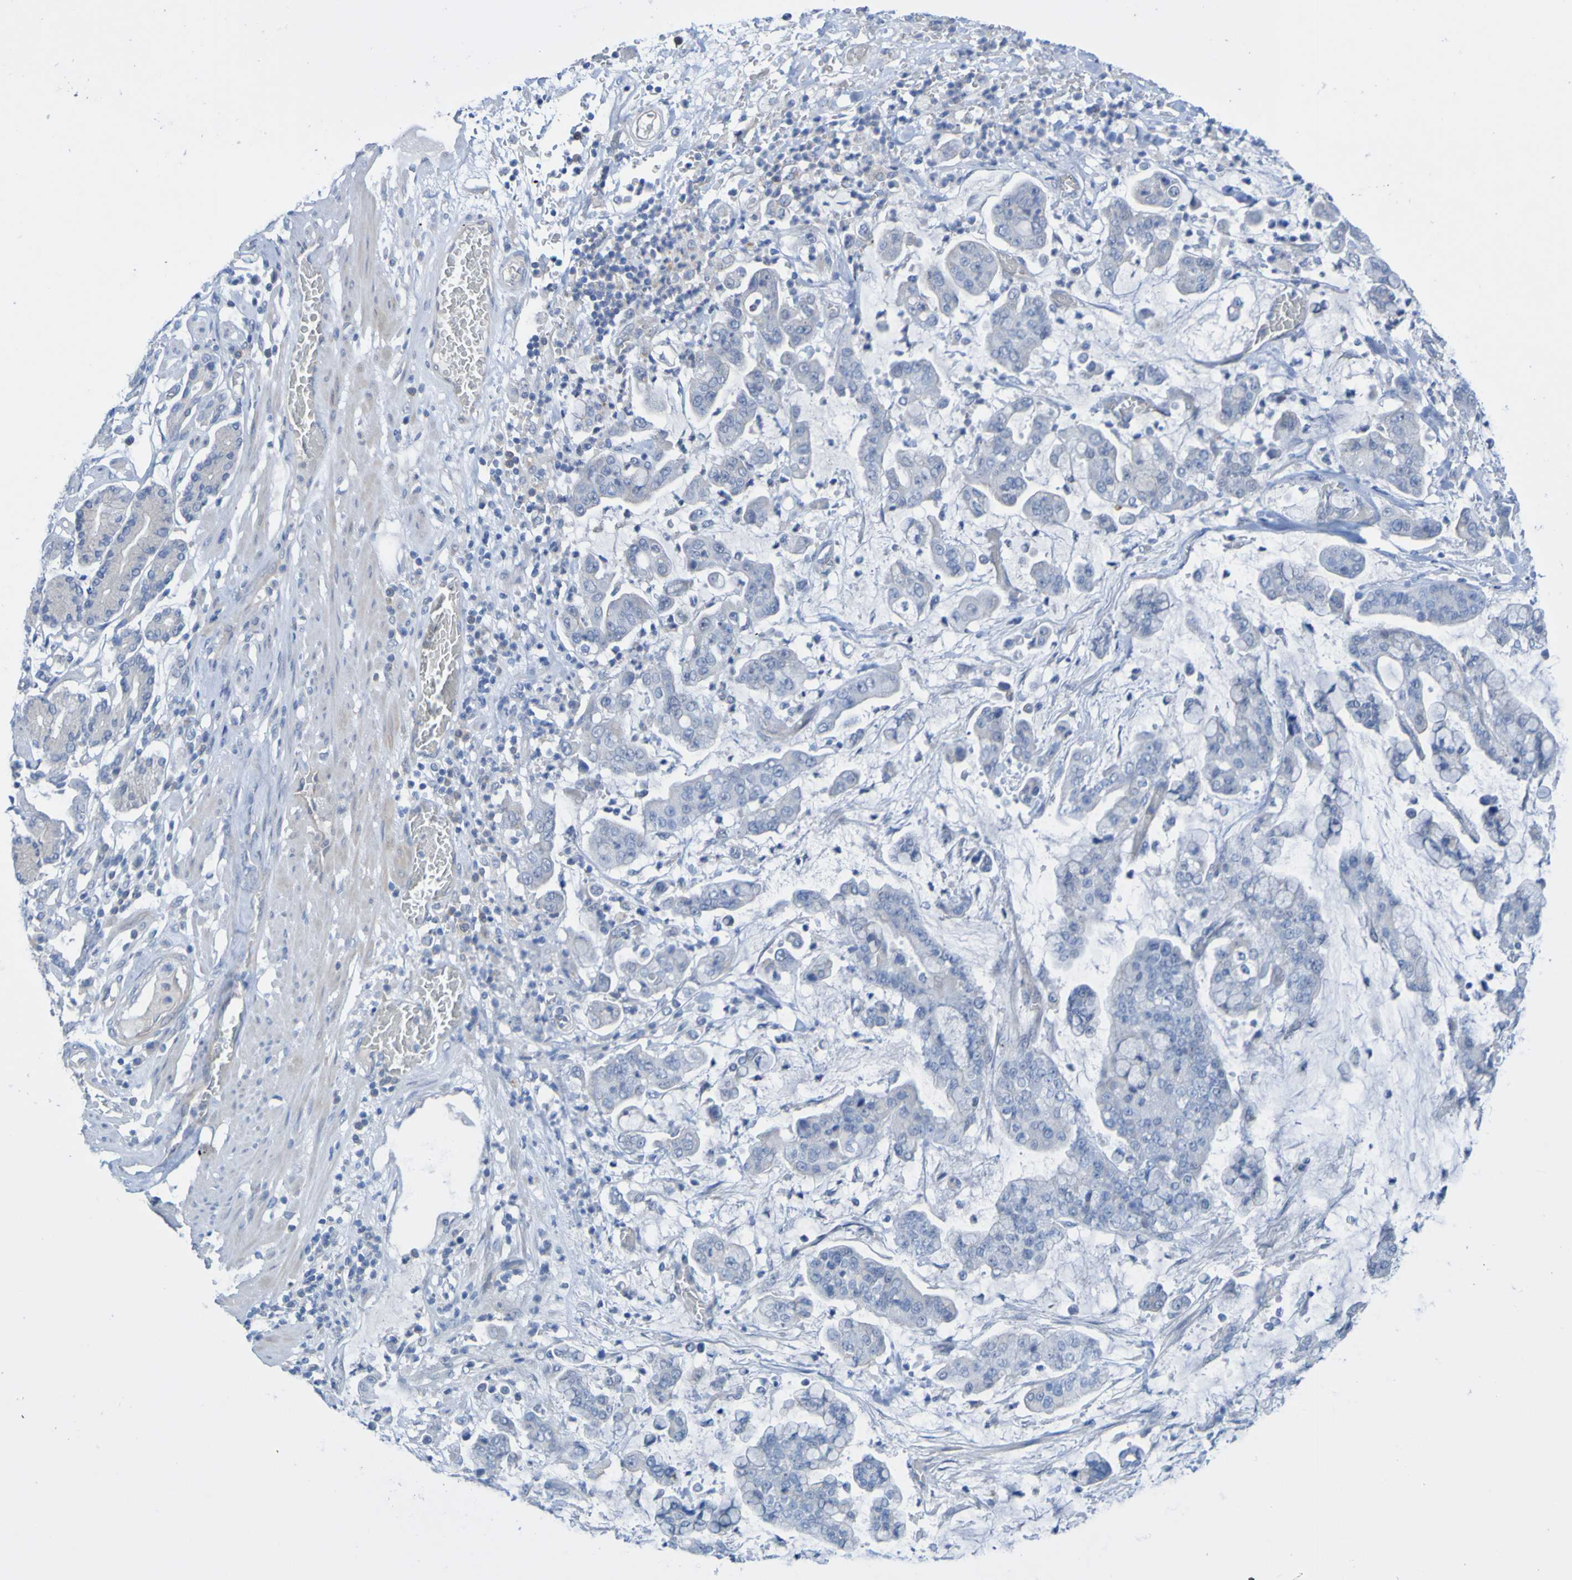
{"staining": {"intensity": "negative", "quantity": "none", "location": "none"}, "tissue": "stomach cancer", "cell_type": "Tumor cells", "image_type": "cancer", "snomed": [{"axis": "morphology", "description": "Normal tissue, NOS"}, {"axis": "morphology", "description": "Adenocarcinoma, NOS"}, {"axis": "topography", "description": "Stomach, upper"}, {"axis": "topography", "description": "Stomach"}], "caption": "Photomicrograph shows no significant protein positivity in tumor cells of stomach adenocarcinoma.", "gene": "ACMSD", "patient": {"sex": "male", "age": 76}}